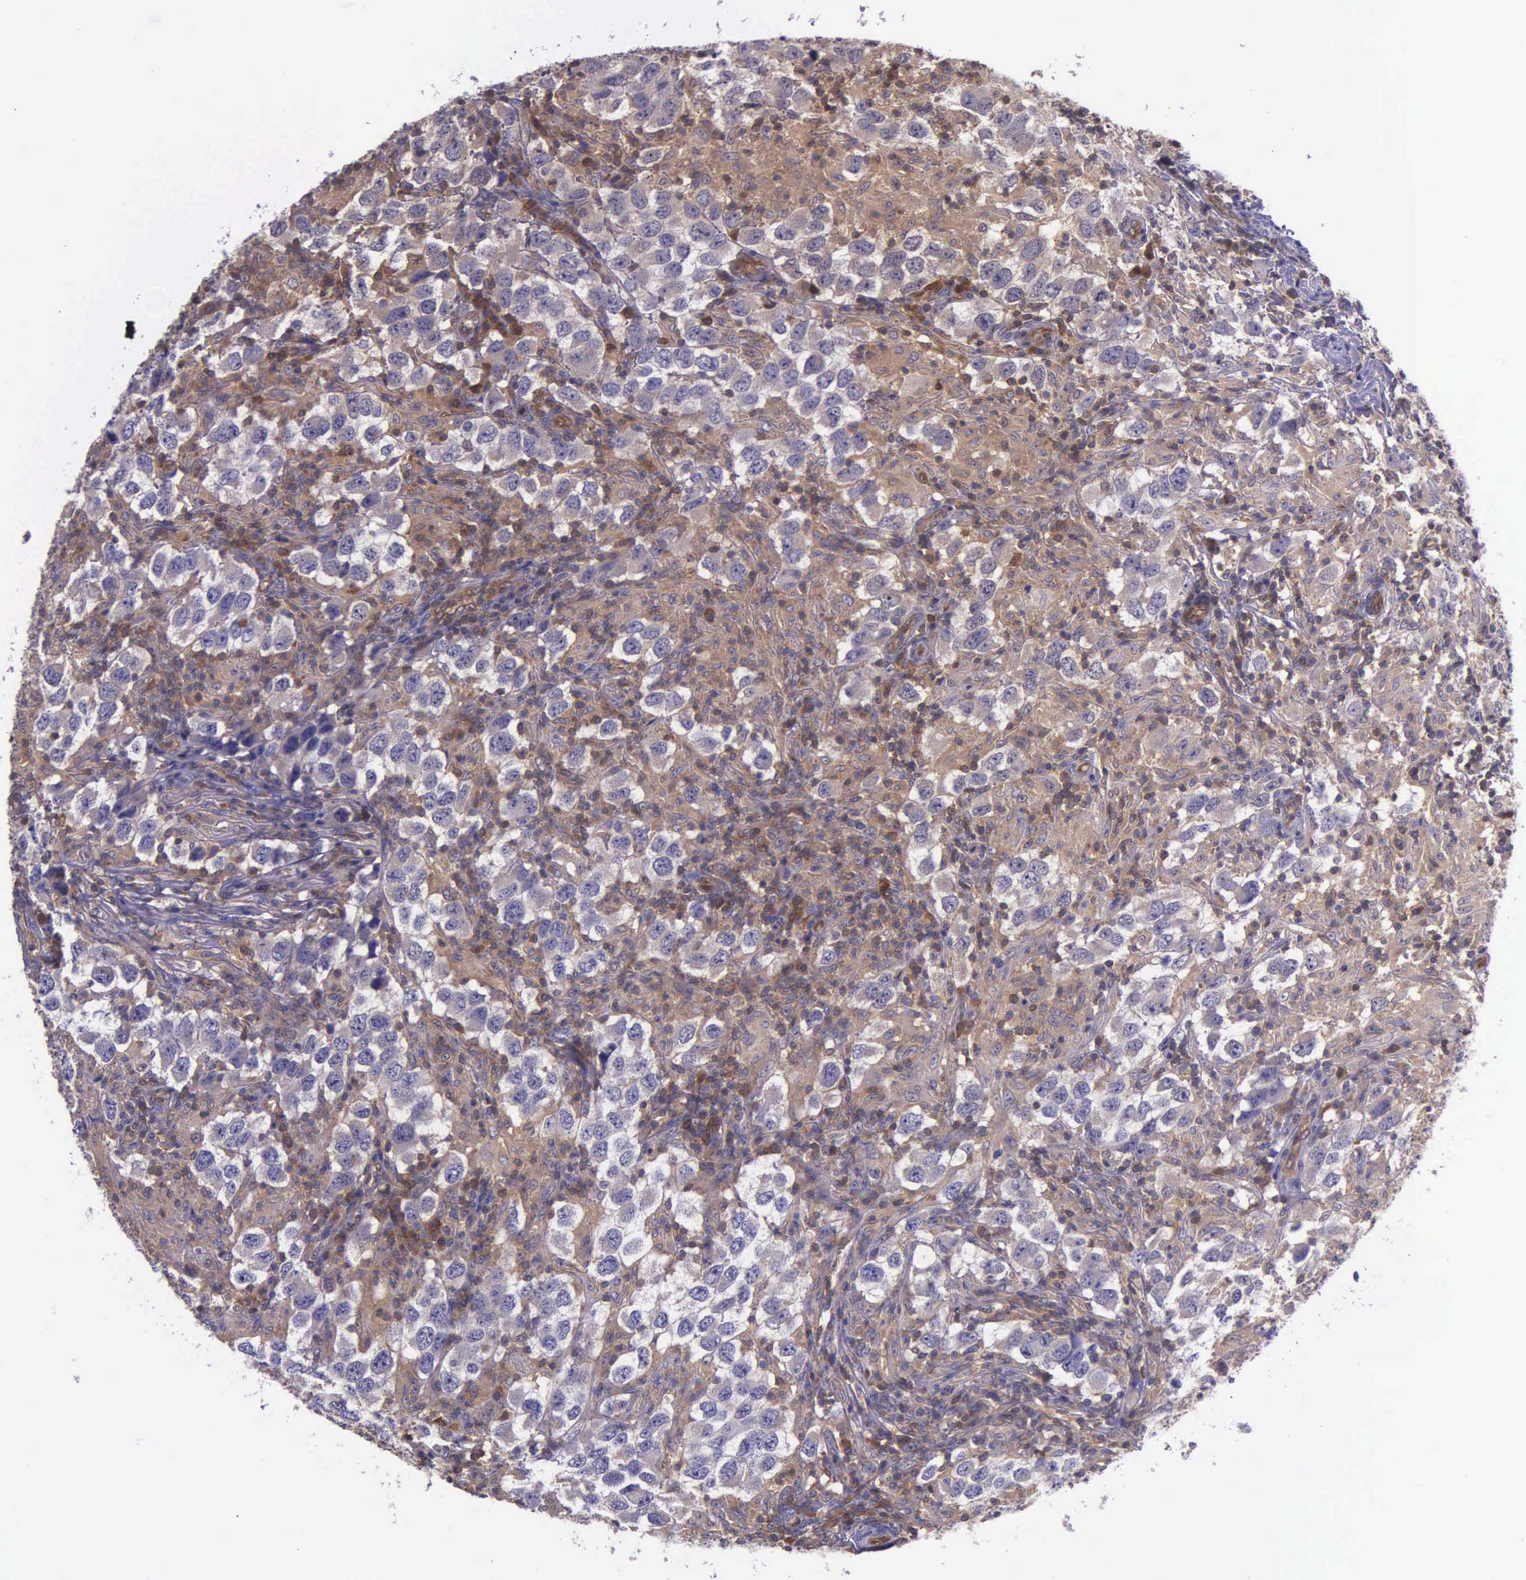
{"staining": {"intensity": "moderate", "quantity": "25%-75%", "location": "cytoplasmic/membranous,nuclear"}, "tissue": "testis cancer", "cell_type": "Tumor cells", "image_type": "cancer", "snomed": [{"axis": "morphology", "description": "Carcinoma, Embryonal, NOS"}, {"axis": "topography", "description": "Testis"}], "caption": "The immunohistochemical stain labels moderate cytoplasmic/membranous and nuclear staining in tumor cells of embryonal carcinoma (testis) tissue.", "gene": "GMPR2", "patient": {"sex": "male", "age": 21}}